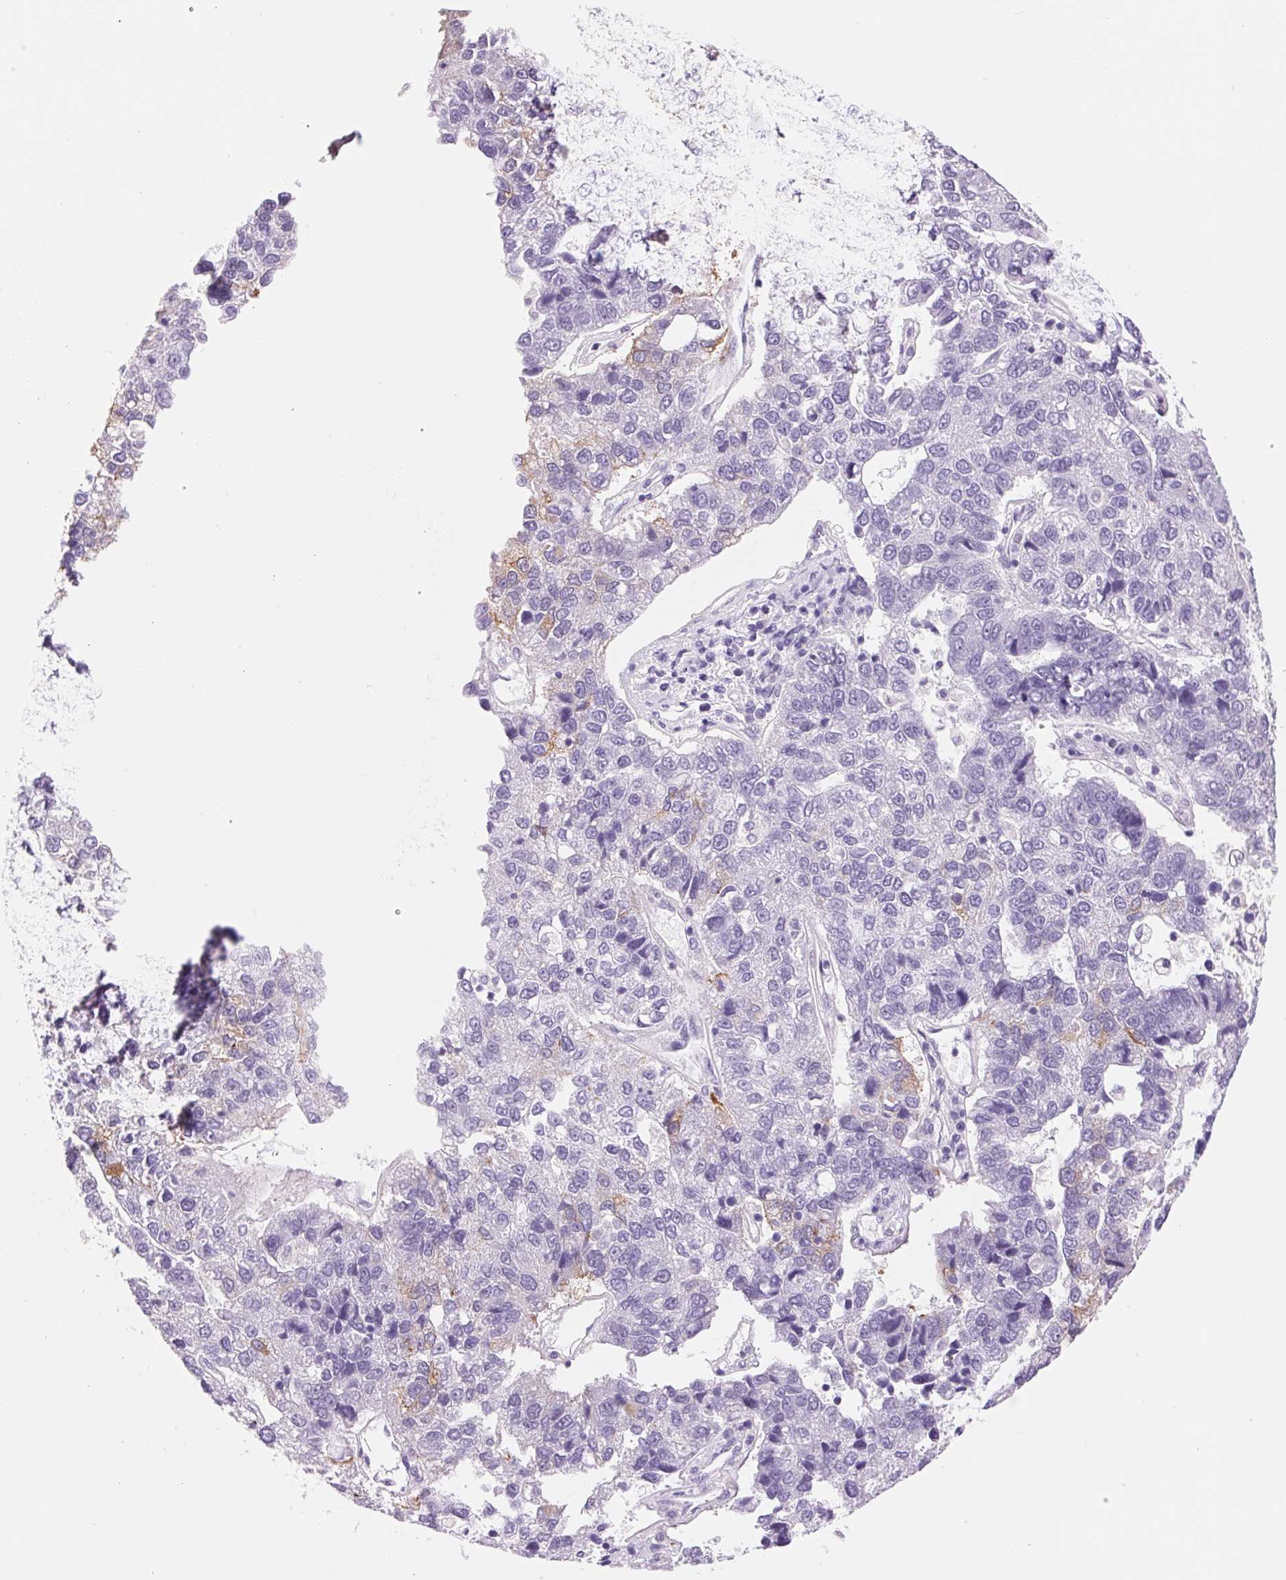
{"staining": {"intensity": "moderate", "quantity": "<25%", "location": "cytoplasmic/membranous"}, "tissue": "pancreatic cancer", "cell_type": "Tumor cells", "image_type": "cancer", "snomed": [{"axis": "morphology", "description": "Adenocarcinoma, NOS"}, {"axis": "topography", "description": "Pancreas"}], "caption": "Approximately <25% of tumor cells in human pancreatic adenocarcinoma display moderate cytoplasmic/membranous protein staining as visualized by brown immunohistochemical staining.", "gene": "ASGR2", "patient": {"sex": "female", "age": 61}}